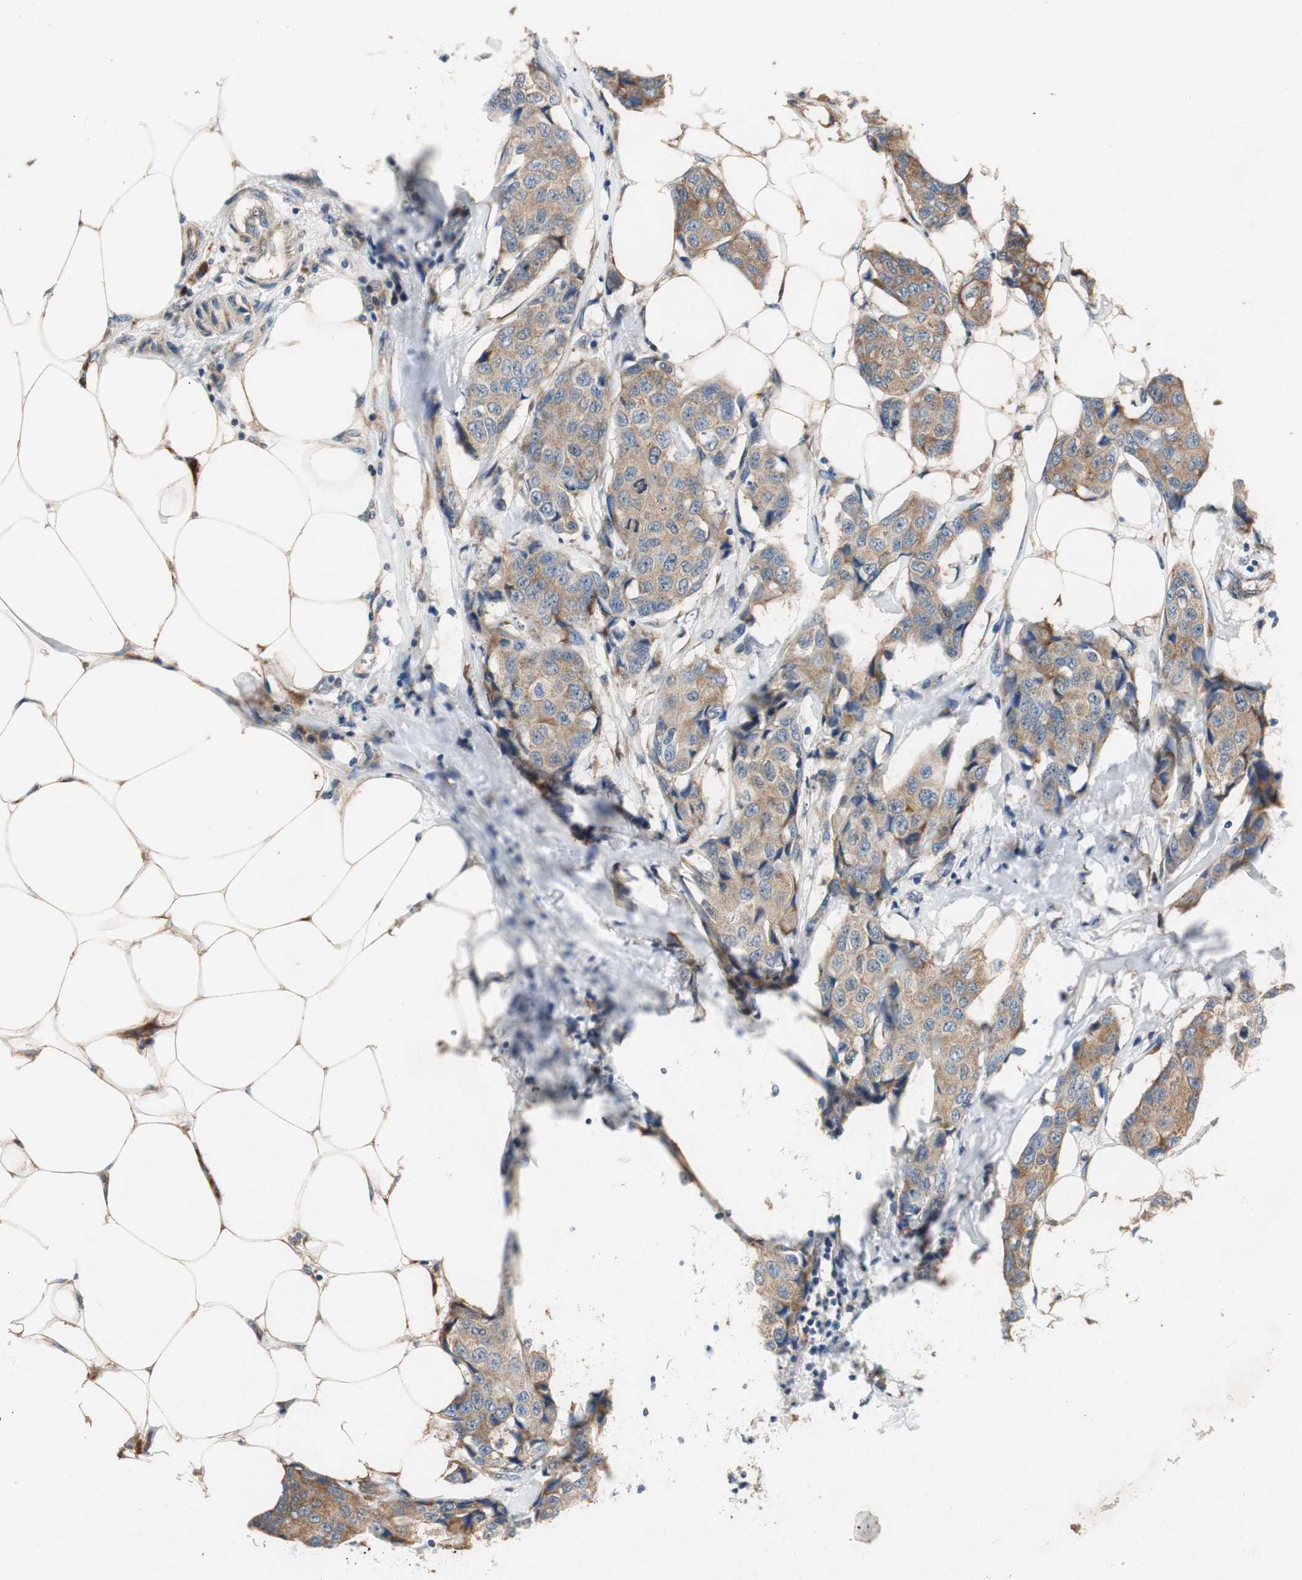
{"staining": {"intensity": "moderate", "quantity": ">75%", "location": "cytoplasmic/membranous"}, "tissue": "breast cancer", "cell_type": "Tumor cells", "image_type": "cancer", "snomed": [{"axis": "morphology", "description": "Duct carcinoma"}, {"axis": "topography", "description": "Breast"}], "caption": "A photomicrograph of human breast cancer (infiltrating ductal carcinoma) stained for a protein demonstrates moderate cytoplasmic/membranous brown staining in tumor cells.", "gene": "RPL35", "patient": {"sex": "female", "age": 80}}